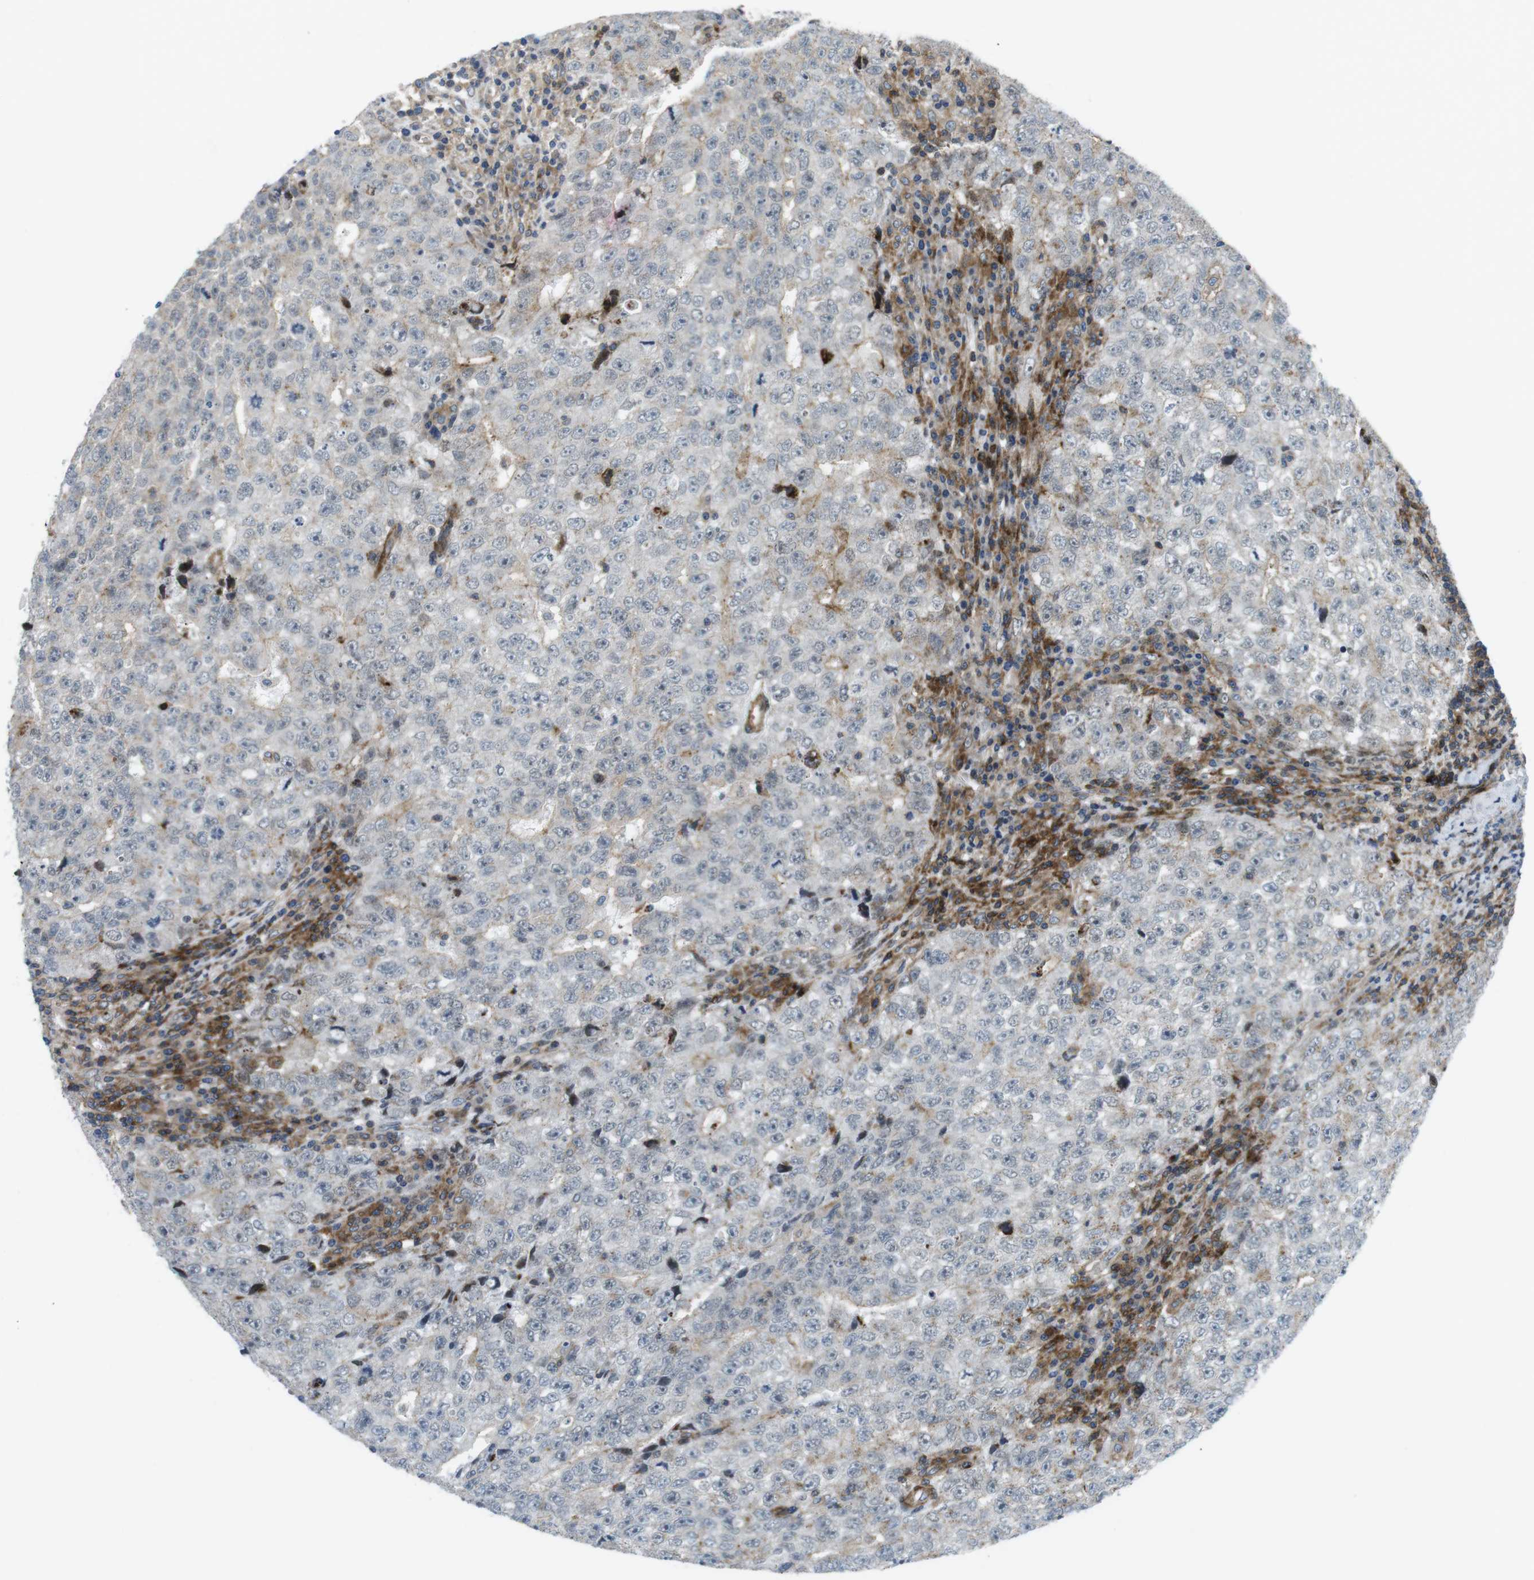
{"staining": {"intensity": "negative", "quantity": "none", "location": "none"}, "tissue": "testis cancer", "cell_type": "Tumor cells", "image_type": "cancer", "snomed": [{"axis": "morphology", "description": "Necrosis, NOS"}, {"axis": "morphology", "description": "Carcinoma, Embryonal, NOS"}, {"axis": "topography", "description": "Testis"}], "caption": "This photomicrograph is of embryonal carcinoma (testis) stained with IHC to label a protein in brown with the nuclei are counter-stained blue. There is no staining in tumor cells.", "gene": "CUL7", "patient": {"sex": "male", "age": 19}}